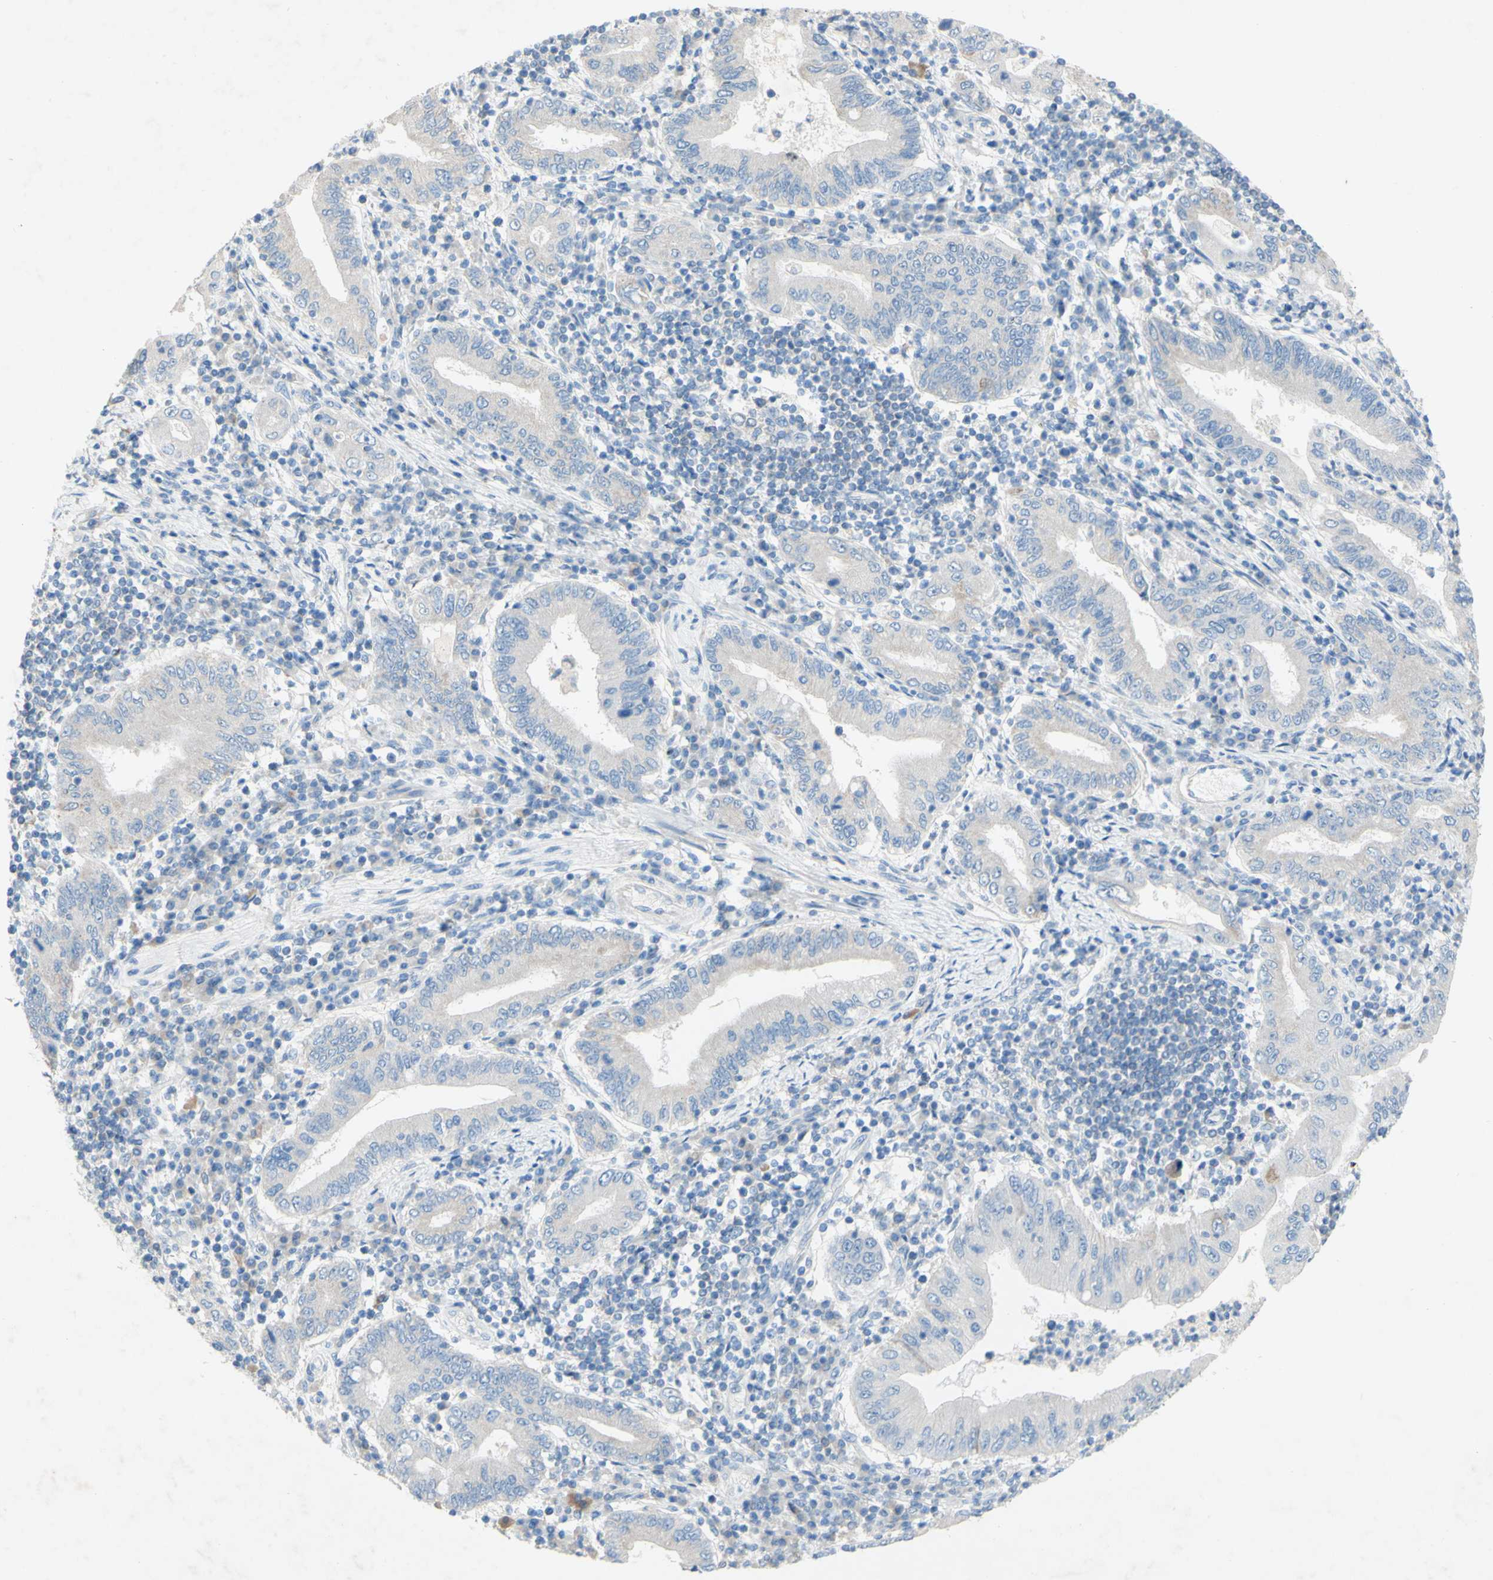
{"staining": {"intensity": "negative", "quantity": "none", "location": "none"}, "tissue": "stomach cancer", "cell_type": "Tumor cells", "image_type": "cancer", "snomed": [{"axis": "morphology", "description": "Normal tissue, NOS"}, {"axis": "morphology", "description": "Adenocarcinoma, NOS"}, {"axis": "topography", "description": "Esophagus"}, {"axis": "topography", "description": "Stomach, upper"}, {"axis": "topography", "description": "Peripheral nerve tissue"}], "caption": "There is no significant staining in tumor cells of stomach adenocarcinoma.", "gene": "ACADL", "patient": {"sex": "male", "age": 62}}